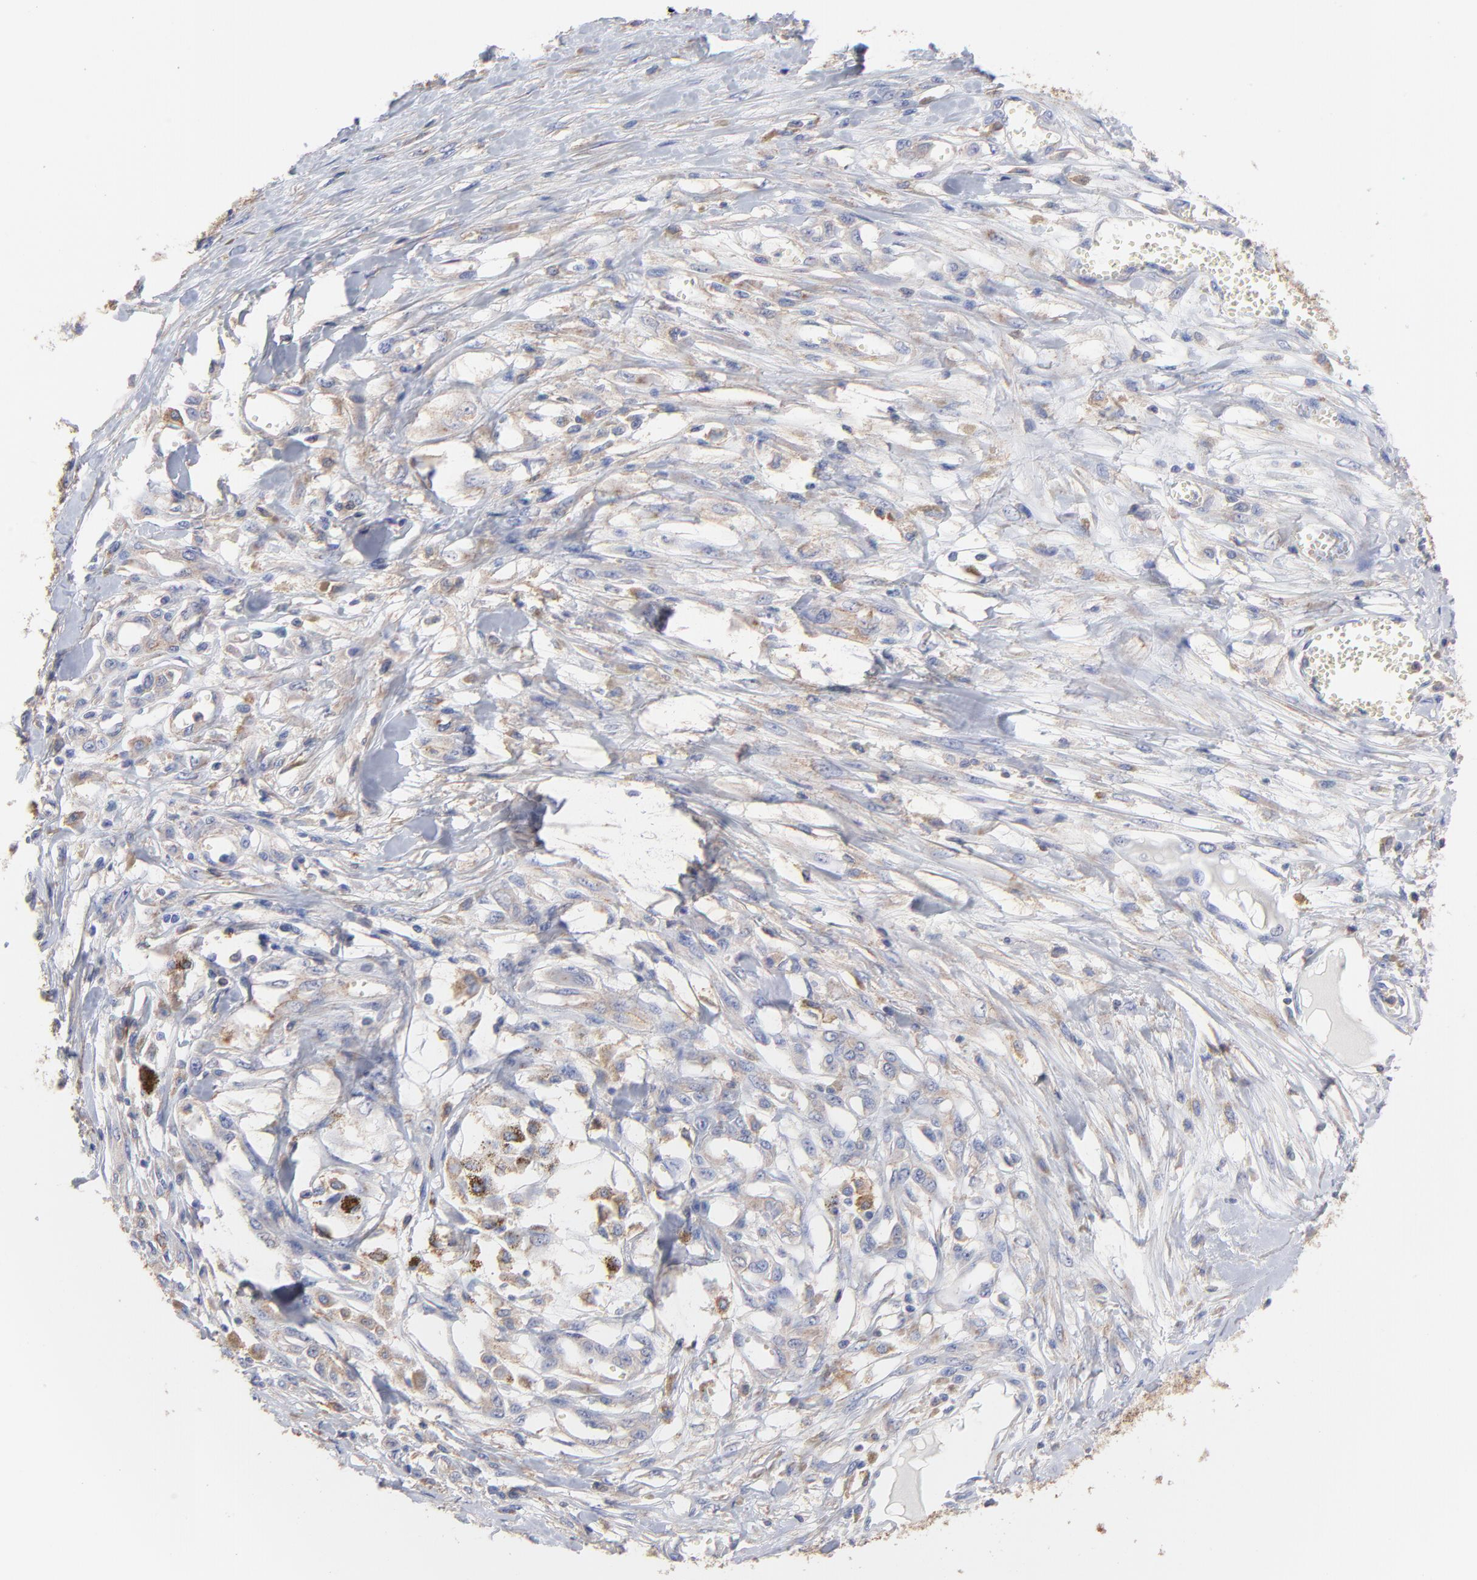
{"staining": {"intensity": "weak", "quantity": "25%-75%", "location": "cytoplasmic/membranous"}, "tissue": "melanoma", "cell_type": "Tumor cells", "image_type": "cancer", "snomed": [{"axis": "morphology", "description": "Malignant melanoma, Metastatic site"}, {"axis": "topography", "description": "Lymph node"}], "caption": "Melanoma stained for a protein displays weak cytoplasmic/membranous positivity in tumor cells. (brown staining indicates protein expression, while blue staining denotes nuclei).", "gene": "ASL", "patient": {"sex": "male", "age": 59}}